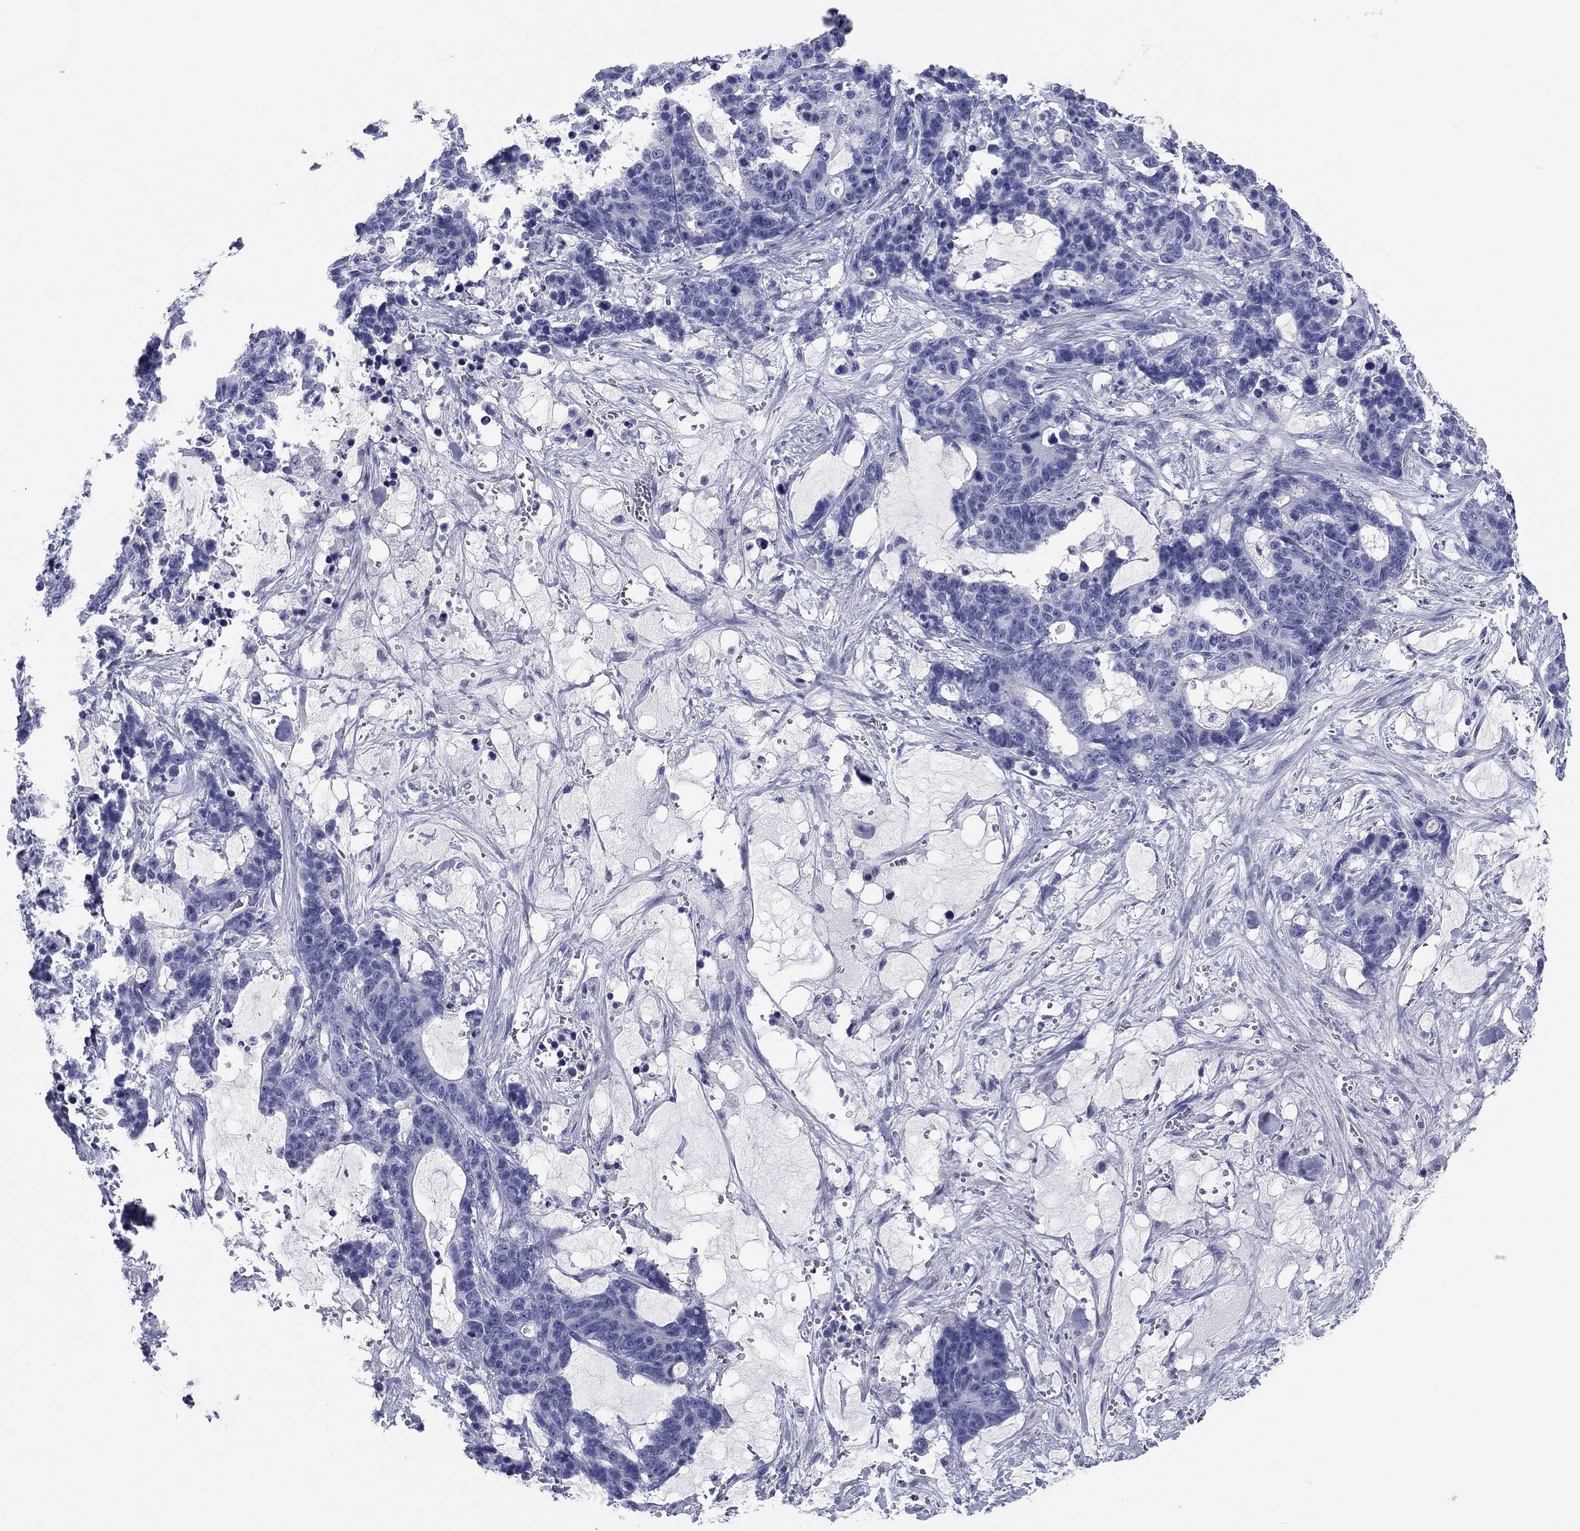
{"staining": {"intensity": "negative", "quantity": "none", "location": "none"}, "tissue": "stomach cancer", "cell_type": "Tumor cells", "image_type": "cancer", "snomed": [{"axis": "morphology", "description": "Normal tissue, NOS"}, {"axis": "morphology", "description": "Adenocarcinoma, NOS"}, {"axis": "topography", "description": "Stomach"}], "caption": "This is a image of immunohistochemistry (IHC) staining of stomach cancer (adenocarcinoma), which shows no staining in tumor cells. (DAB (3,3'-diaminobenzidine) IHC visualized using brightfield microscopy, high magnification).", "gene": "KCNH1", "patient": {"sex": "female", "age": 64}}